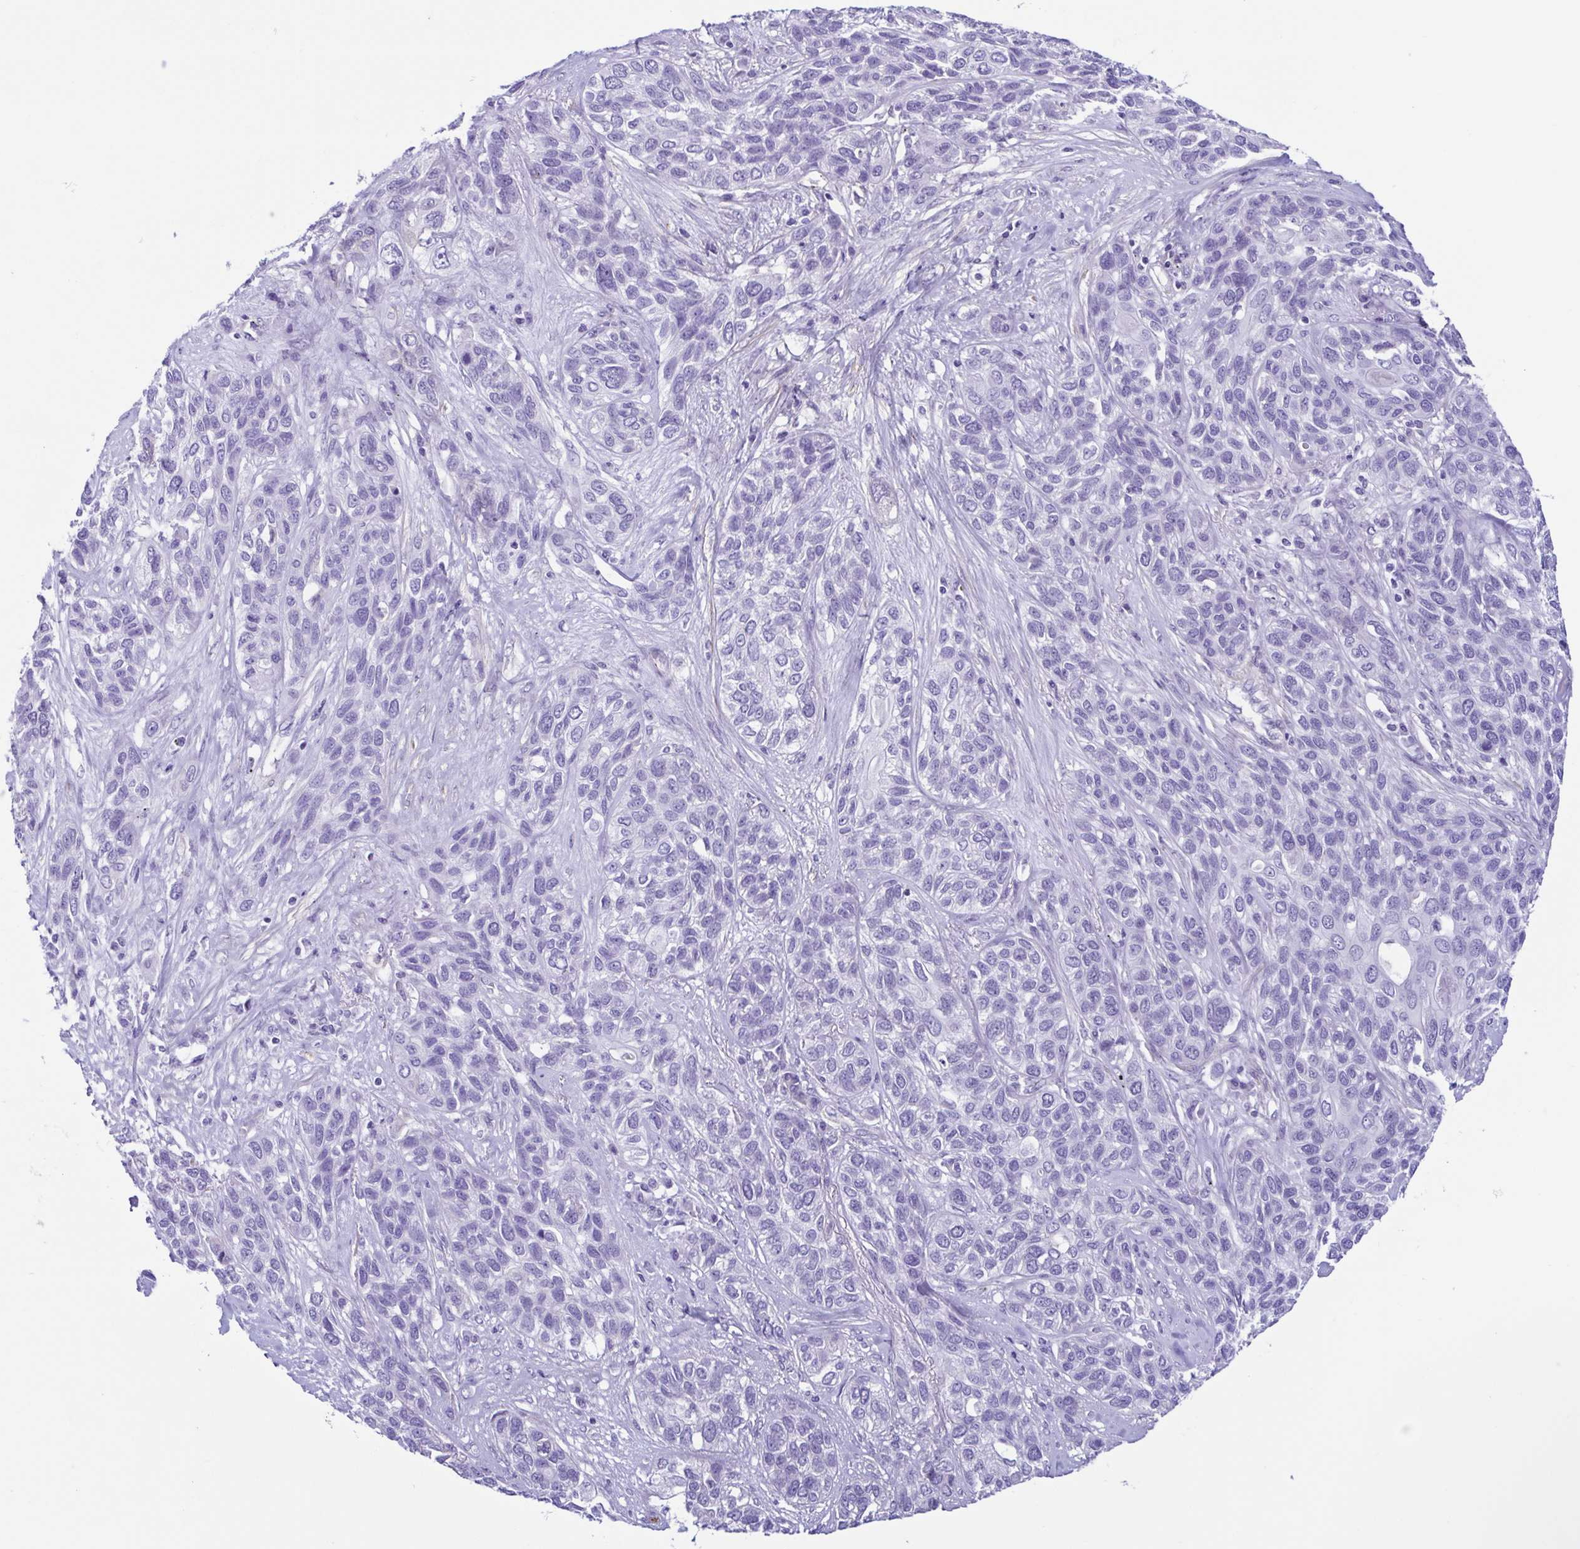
{"staining": {"intensity": "negative", "quantity": "none", "location": "none"}, "tissue": "lung cancer", "cell_type": "Tumor cells", "image_type": "cancer", "snomed": [{"axis": "morphology", "description": "Squamous cell carcinoma, NOS"}, {"axis": "topography", "description": "Lung"}], "caption": "Immunohistochemistry histopathology image of human lung cancer (squamous cell carcinoma) stained for a protein (brown), which shows no expression in tumor cells.", "gene": "CYP11B1", "patient": {"sex": "female", "age": 70}}